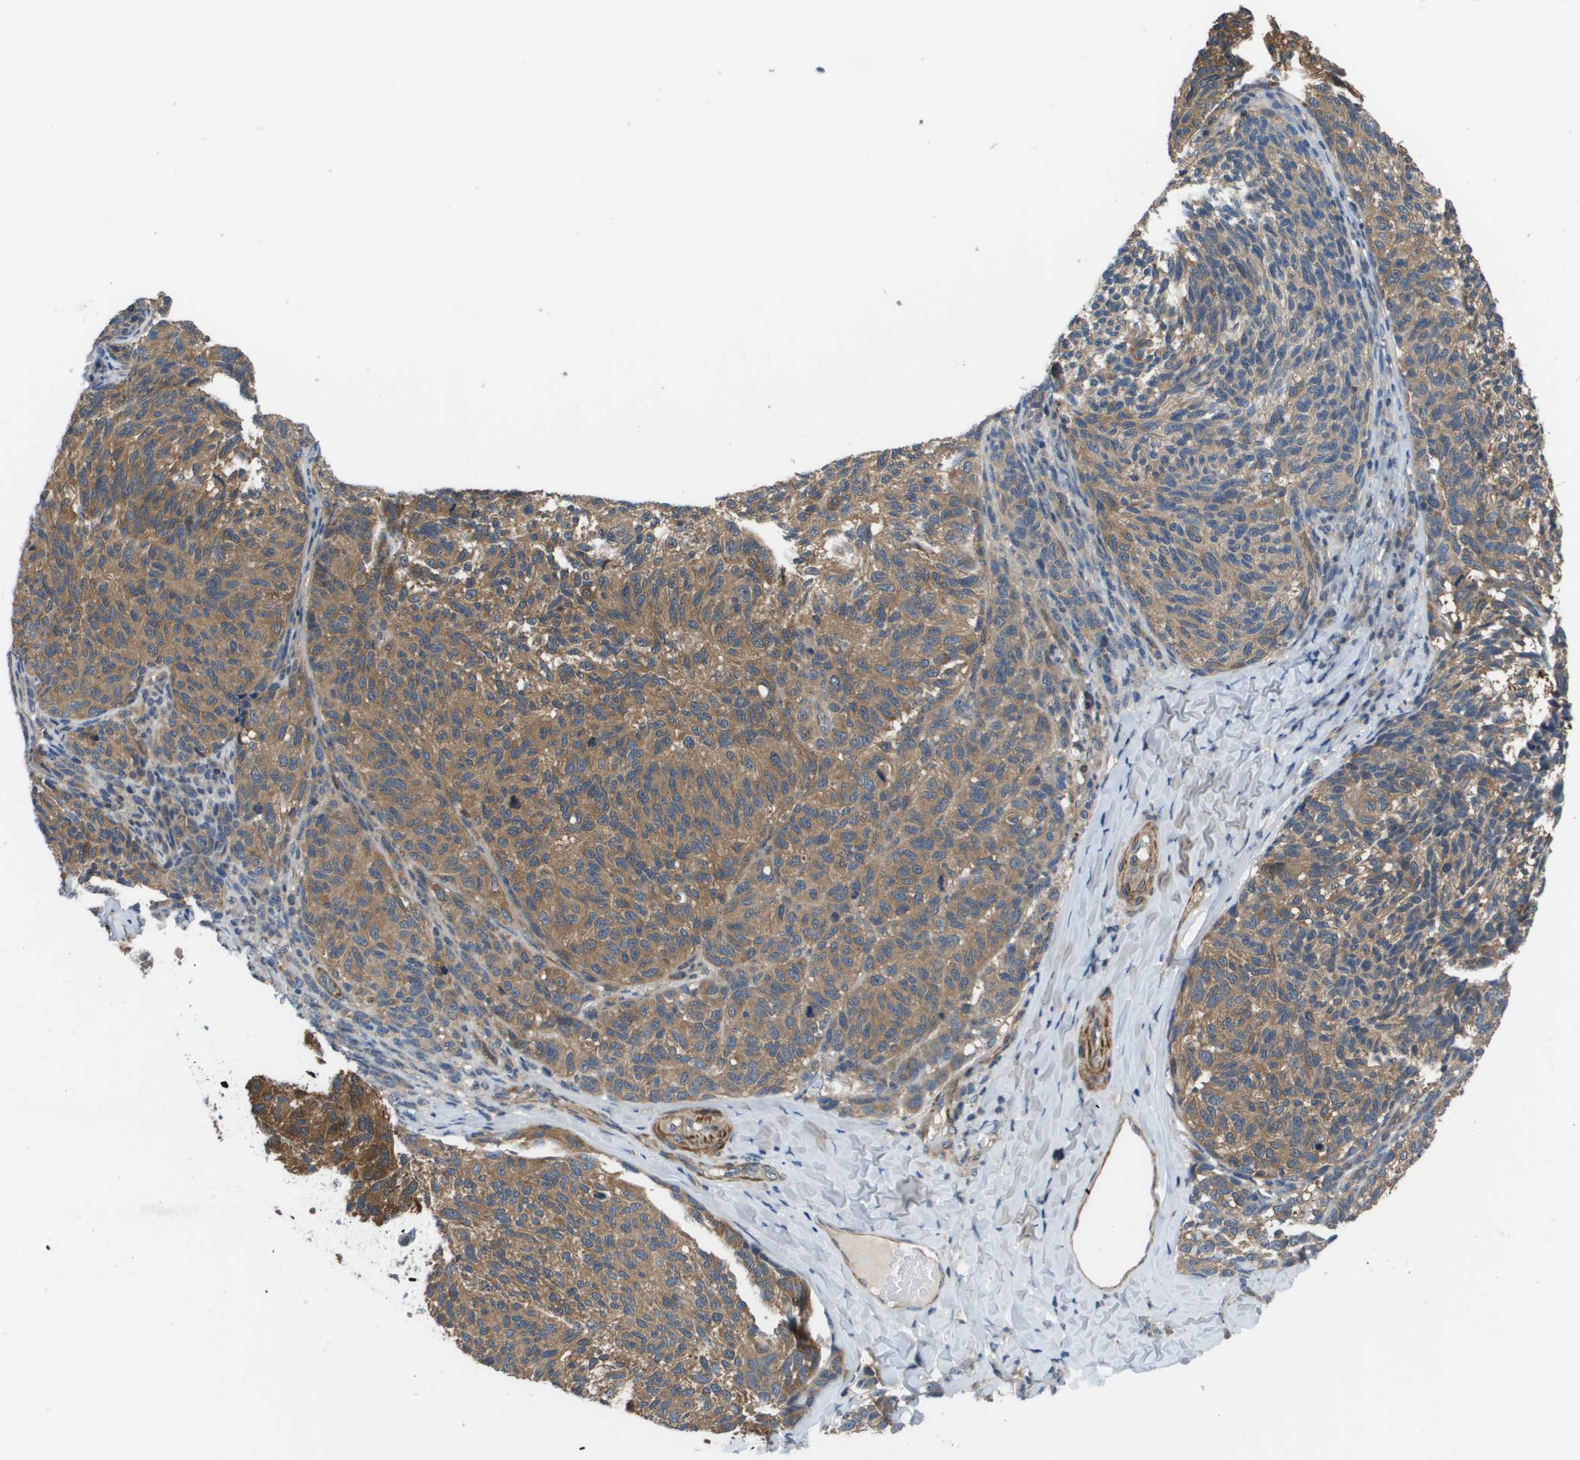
{"staining": {"intensity": "moderate", "quantity": ">75%", "location": "cytoplasmic/membranous"}, "tissue": "melanoma", "cell_type": "Tumor cells", "image_type": "cancer", "snomed": [{"axis": "morphology", "description": "Malignant melanoma, NOS"}, {"axis": "topography", "description": "Skin"}], "caption": "The photomicrograph exhibits staining of malignant melanoma, revealing moderate cytoplasmic/membranous protein positivity (brown color) within tumor cells.", "gene": "ENPP5", "patient": {"sex": "female", "age": 73}}